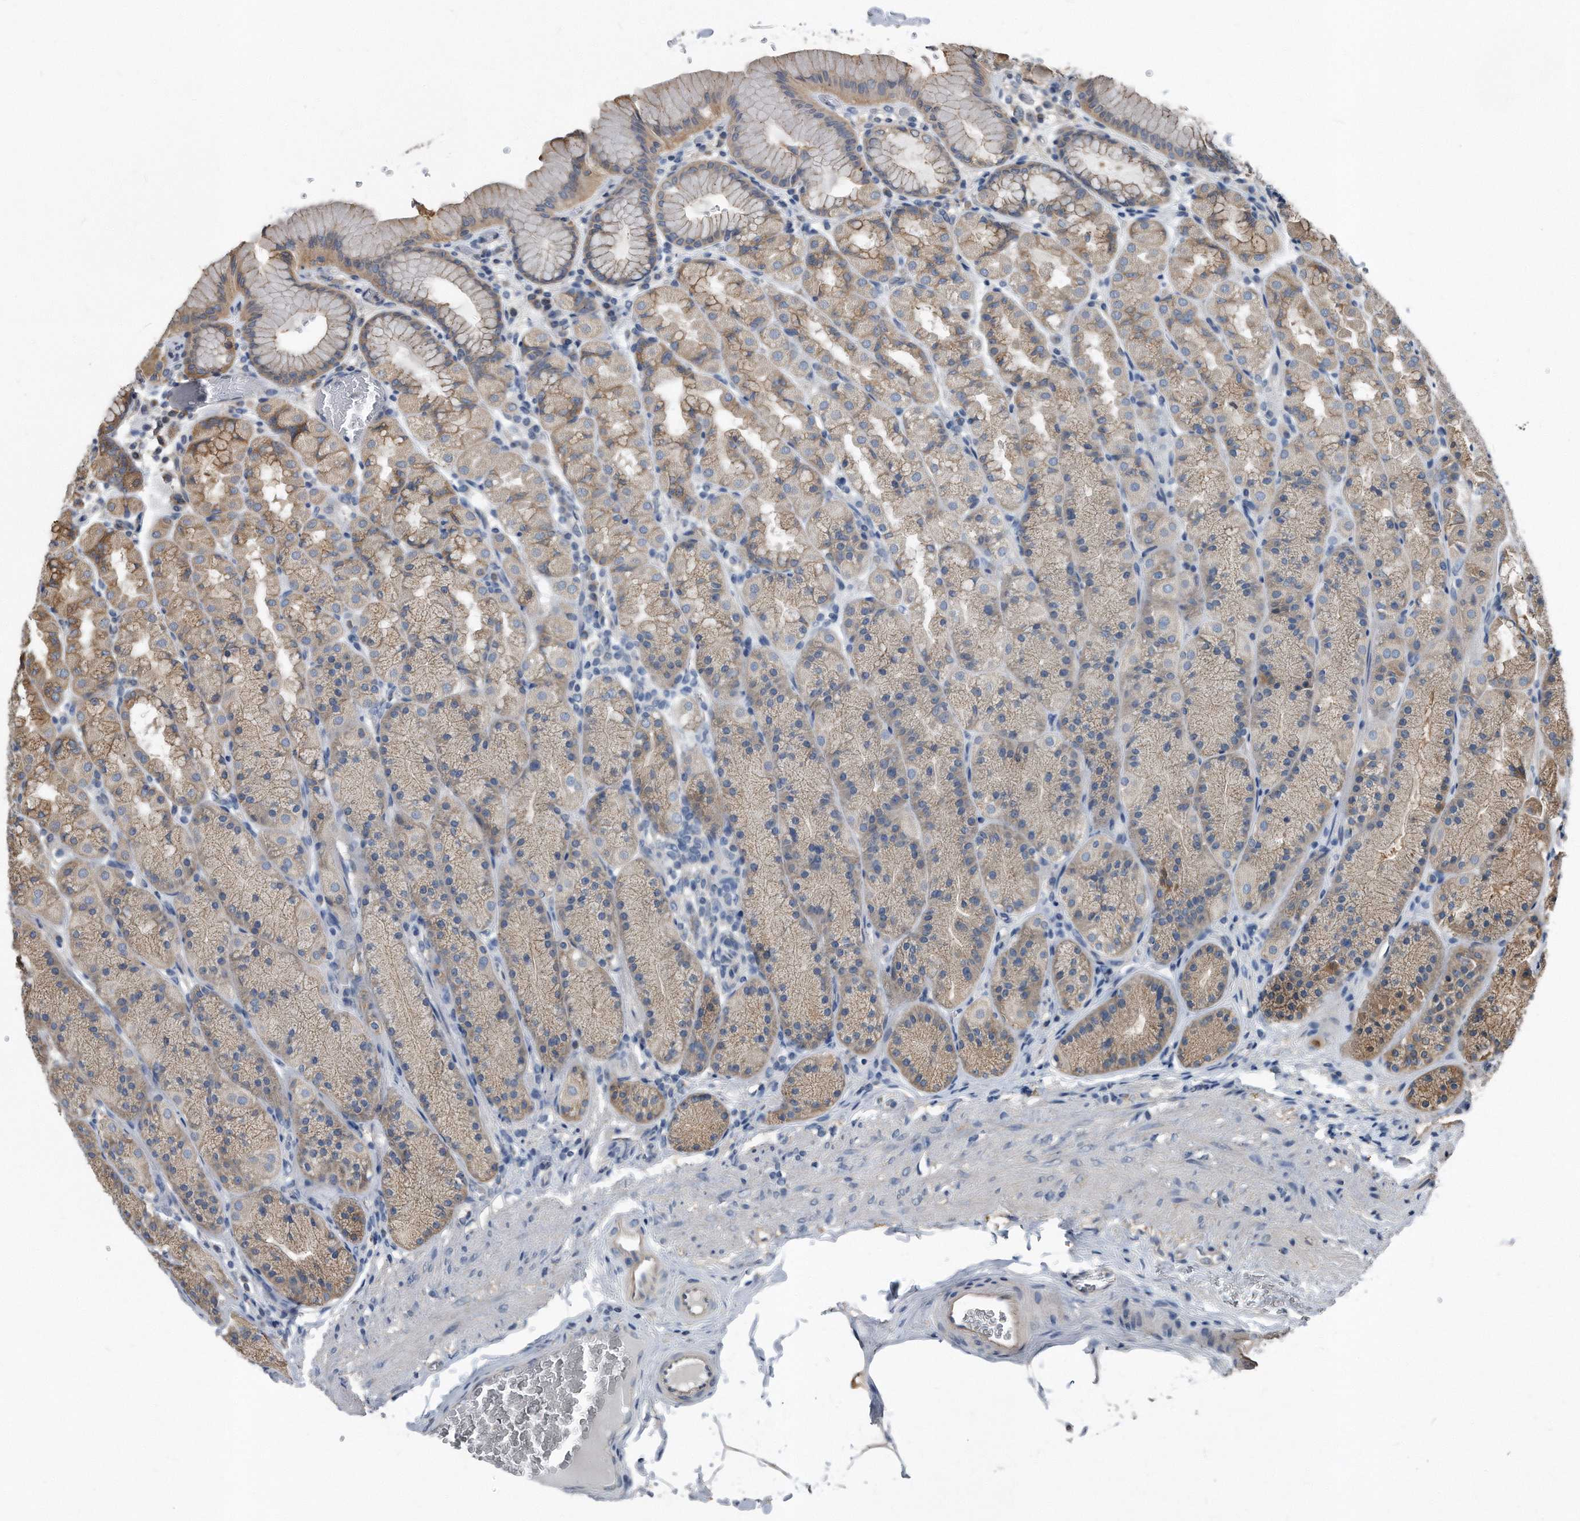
{"staining": {"intensity": "moderate", "quantity": "25%-75%", "location": "cytoplasmic/membranous"}, "tissue": "stomach", "cell_type": "Glandular cells", "image_type": "normal", "snomed": [{"axis": "morphology", "description": "Normal tissue, NOS"}, {"axis": "topography", "description": "Stomach"}], "caption": "IHC staining of unremarkable stomach, which demonstrates medium levels of moderate cytoplasmic/membranous expression in about 25%-75% of glandular cells indicating moderate cytoplasmic/membranous protein staining. The staining was performed using DAB (3,3'-diaminobenzidine) (brown) for protein detection and nuclei were counterstained in hematoxylin (blue).", "gene": "FAM136A", "patient": {"sex": "male", "age": 42}}